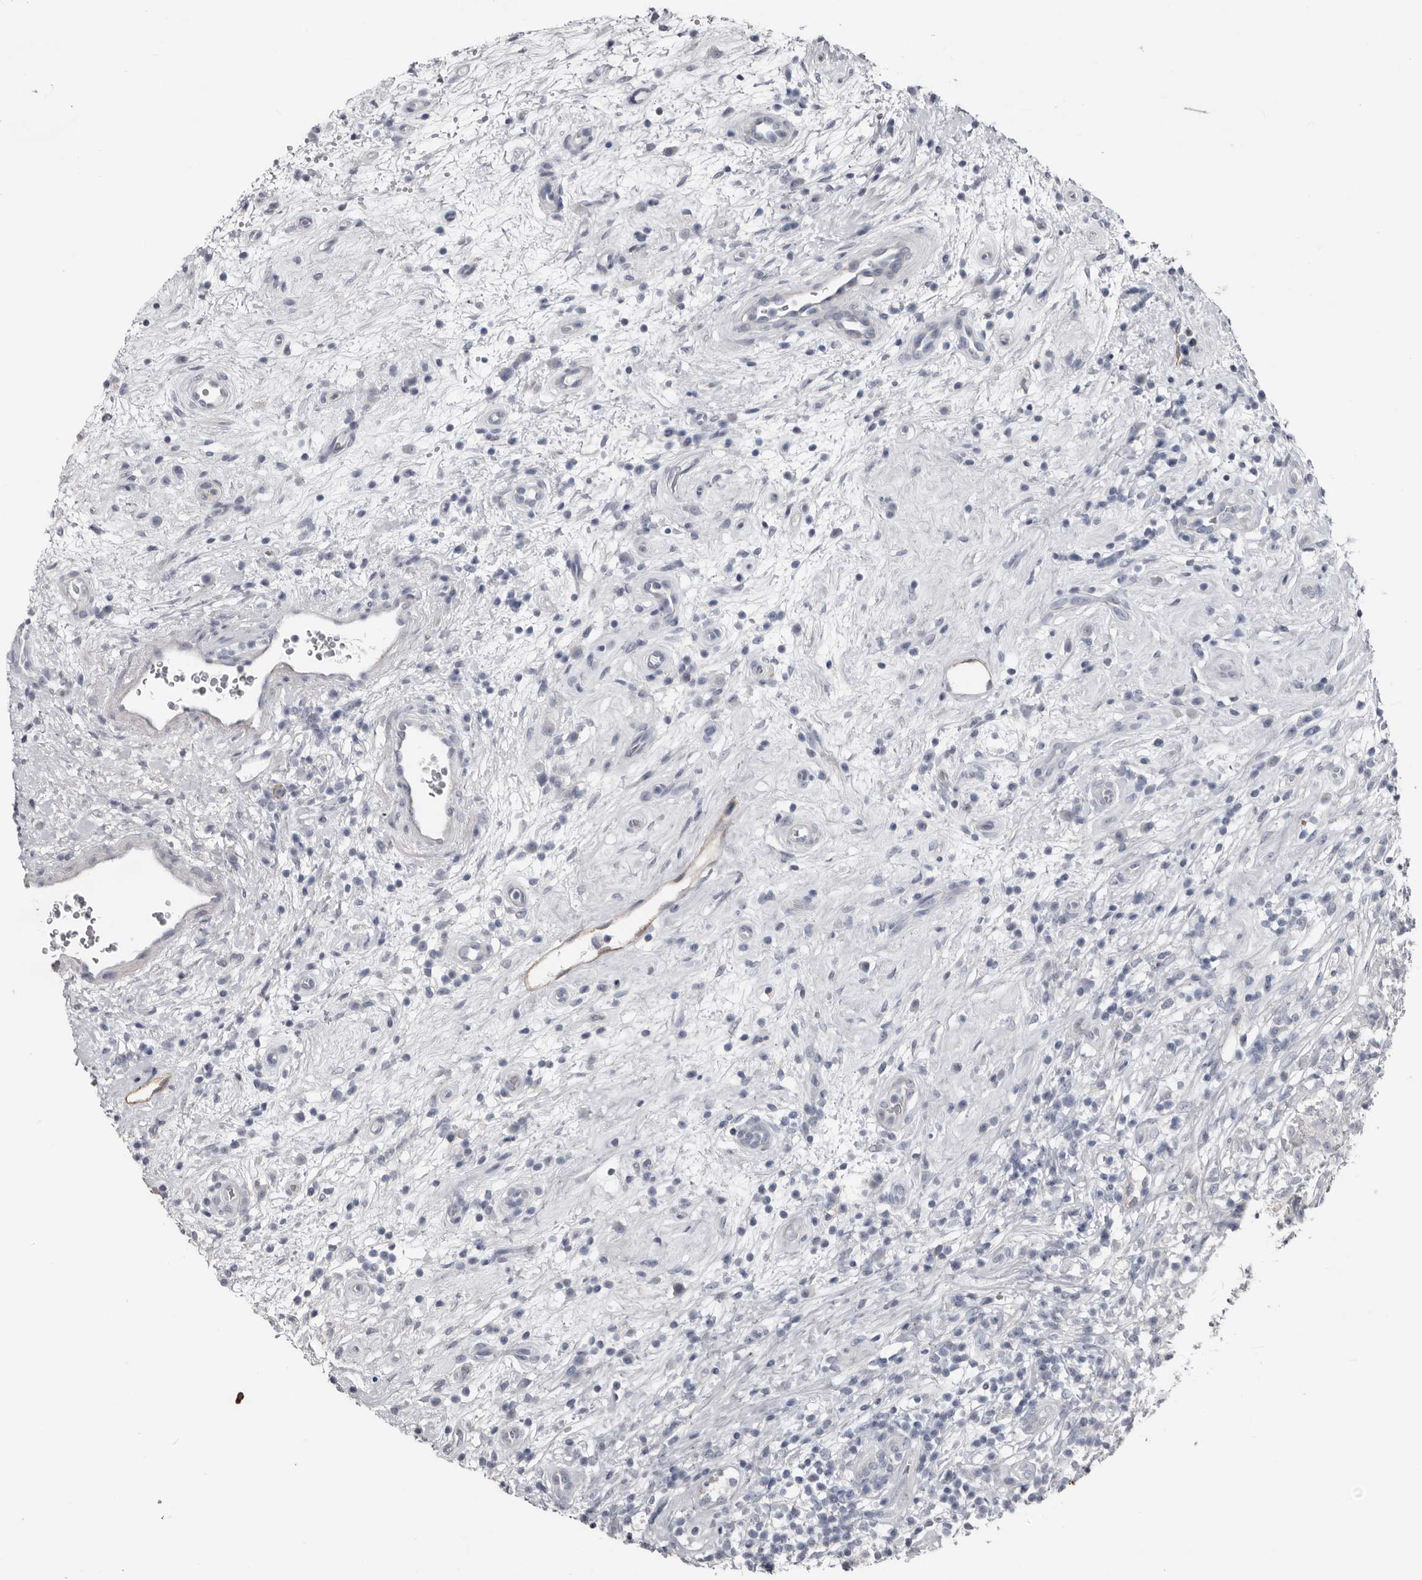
{"staining": {"intensity": "negative", "quantity": "none", "location": "none"}, "tissue": "testis cancer", "cell_type": "Tumor cells", "image_type": "cancer", "snomed": [{"axis": "morphology", "description": "Seminoma, NOS"}, {"axis": "topography", "description": "Testis"}], "caption": "The photomicrograph shows no staining of tumor cells in testis seminoma. Brightfield microscopy of immunohistochemistry stained with DAB (brown) and hematoxylin (blue), captured at high magnification.", "gene": "FABP7", "patient": {"sex": "male", "age": 49}}